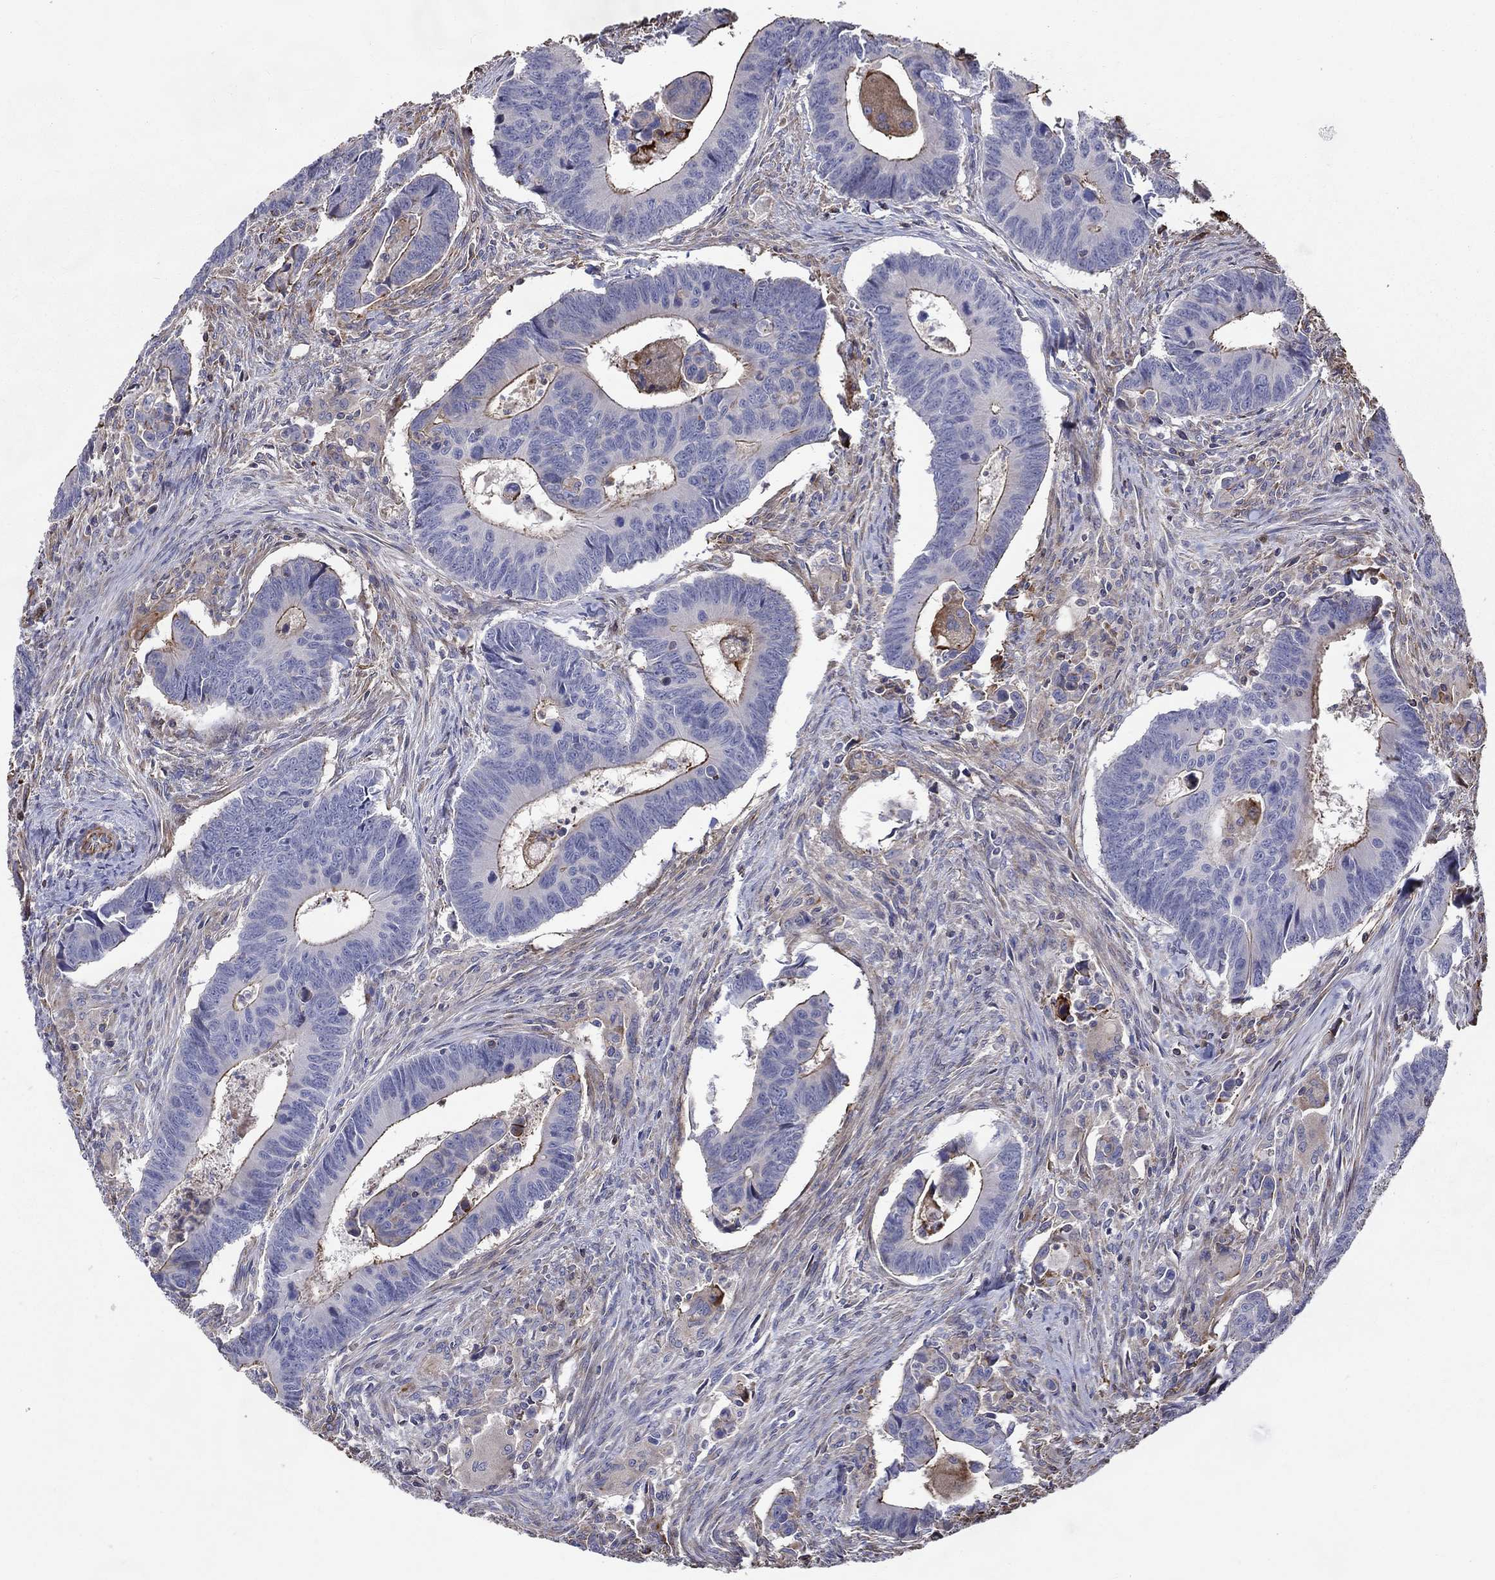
{"staining": {"intensity": "strong", "quantity": "<25%", "location": "cytoplasmic/membranous"}, "tissue": "colorectal cancer", "cell_type": "Tumor cells", "image_type": "cancer", "snomed": [{"axis": "morphology", "description": "Adenocarcinoma, NOS"}, {"axis": "topography", "description": "Rectum"}], "caption": "IHC (DAB (3,3'-diaminobenzidine)) staining of human colorectal cancer (adenocarcinoma) reveals strong cytoplasmic/membranous protein expression in approximately <25% of tumor cells.", "gene": "NPHP1", "patient": {"sex": "male", "age": 67}}